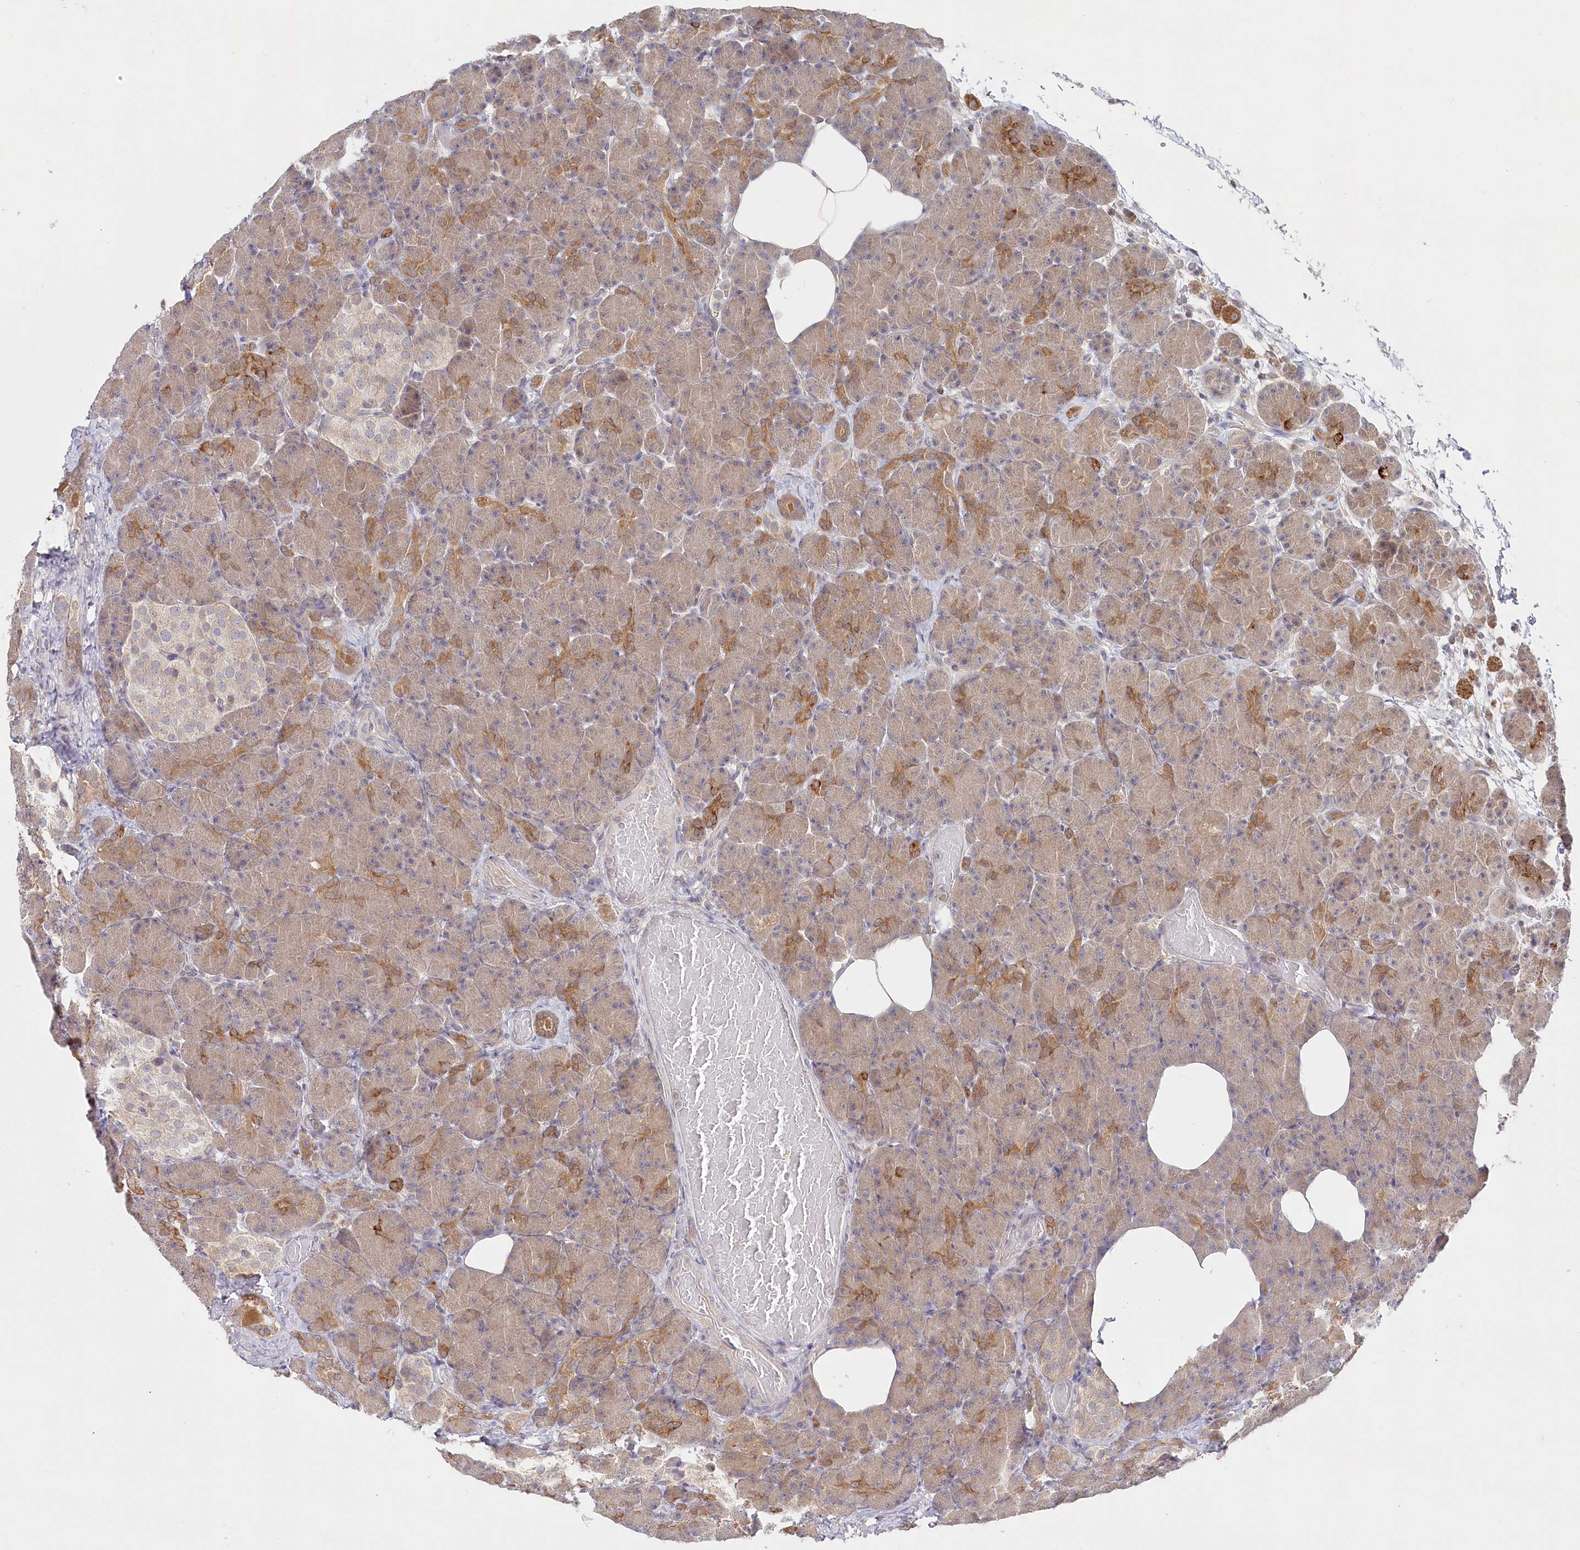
{"staining": {"intensity": "moderate", "quantity": "25%-75%", "location": "cytoplasmic/membranous"}, "tissue": "pancreas", "cell_type": "Exocrine glandular cells", "image_type": "normal", "snomed": [{"axis": "morphology", "description": "Normal tissue, NOS"}, {"axis": "topography", "description": "Pancreas"}], "caption": "Protein staining shows moderate cytoplasmic/membranous staining in approximately 25%-75% of exocrine glandular cells in normal pancreas.", "gene": "AAMDC", "patient": {"sex": "female", "age": 43}}